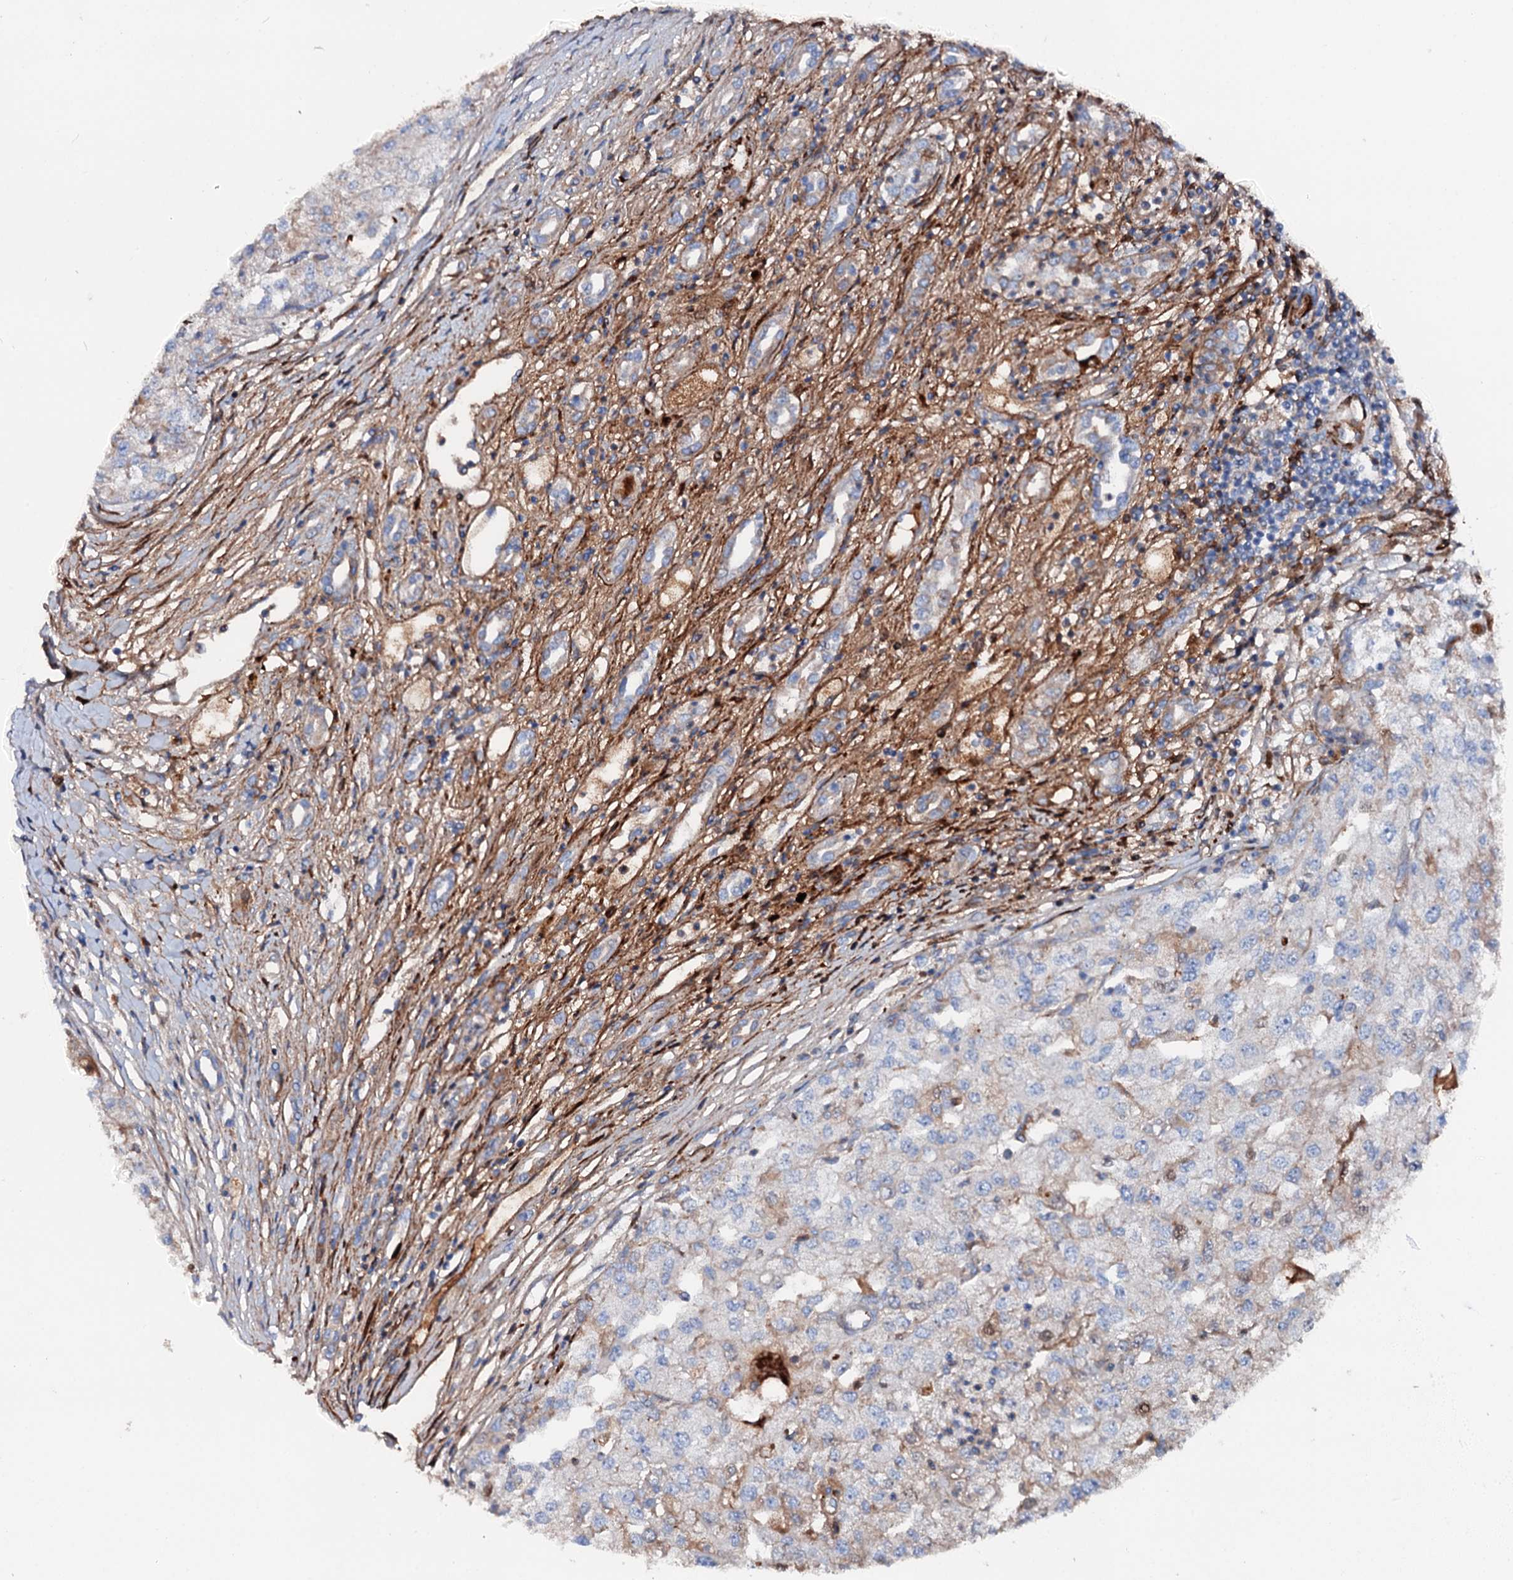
{"staining": {"intensity": "negative", "quantity": "none", "location": "none"}, "tissue": "renal cancer", "cell_type": "Tumor cells", "image_type": "cancer", "snomed": [{"axis": "morphology", "description": "Adenocarcinoma, NOS"}, {"axis": "topography", "description": "Kidney"}], "caption": "Immunohistochemistry (IHC) histopathology image of adenocarcinoma (renal) stained for a protein (brown), which displays no expression in tumor cells. (DAB (3,3'-diaminobenzidine) IHC visualized using brightfield microscopy, high magnification).", "gene": "SLC10A7", "patient": {"sex": "female", "age": 54}}